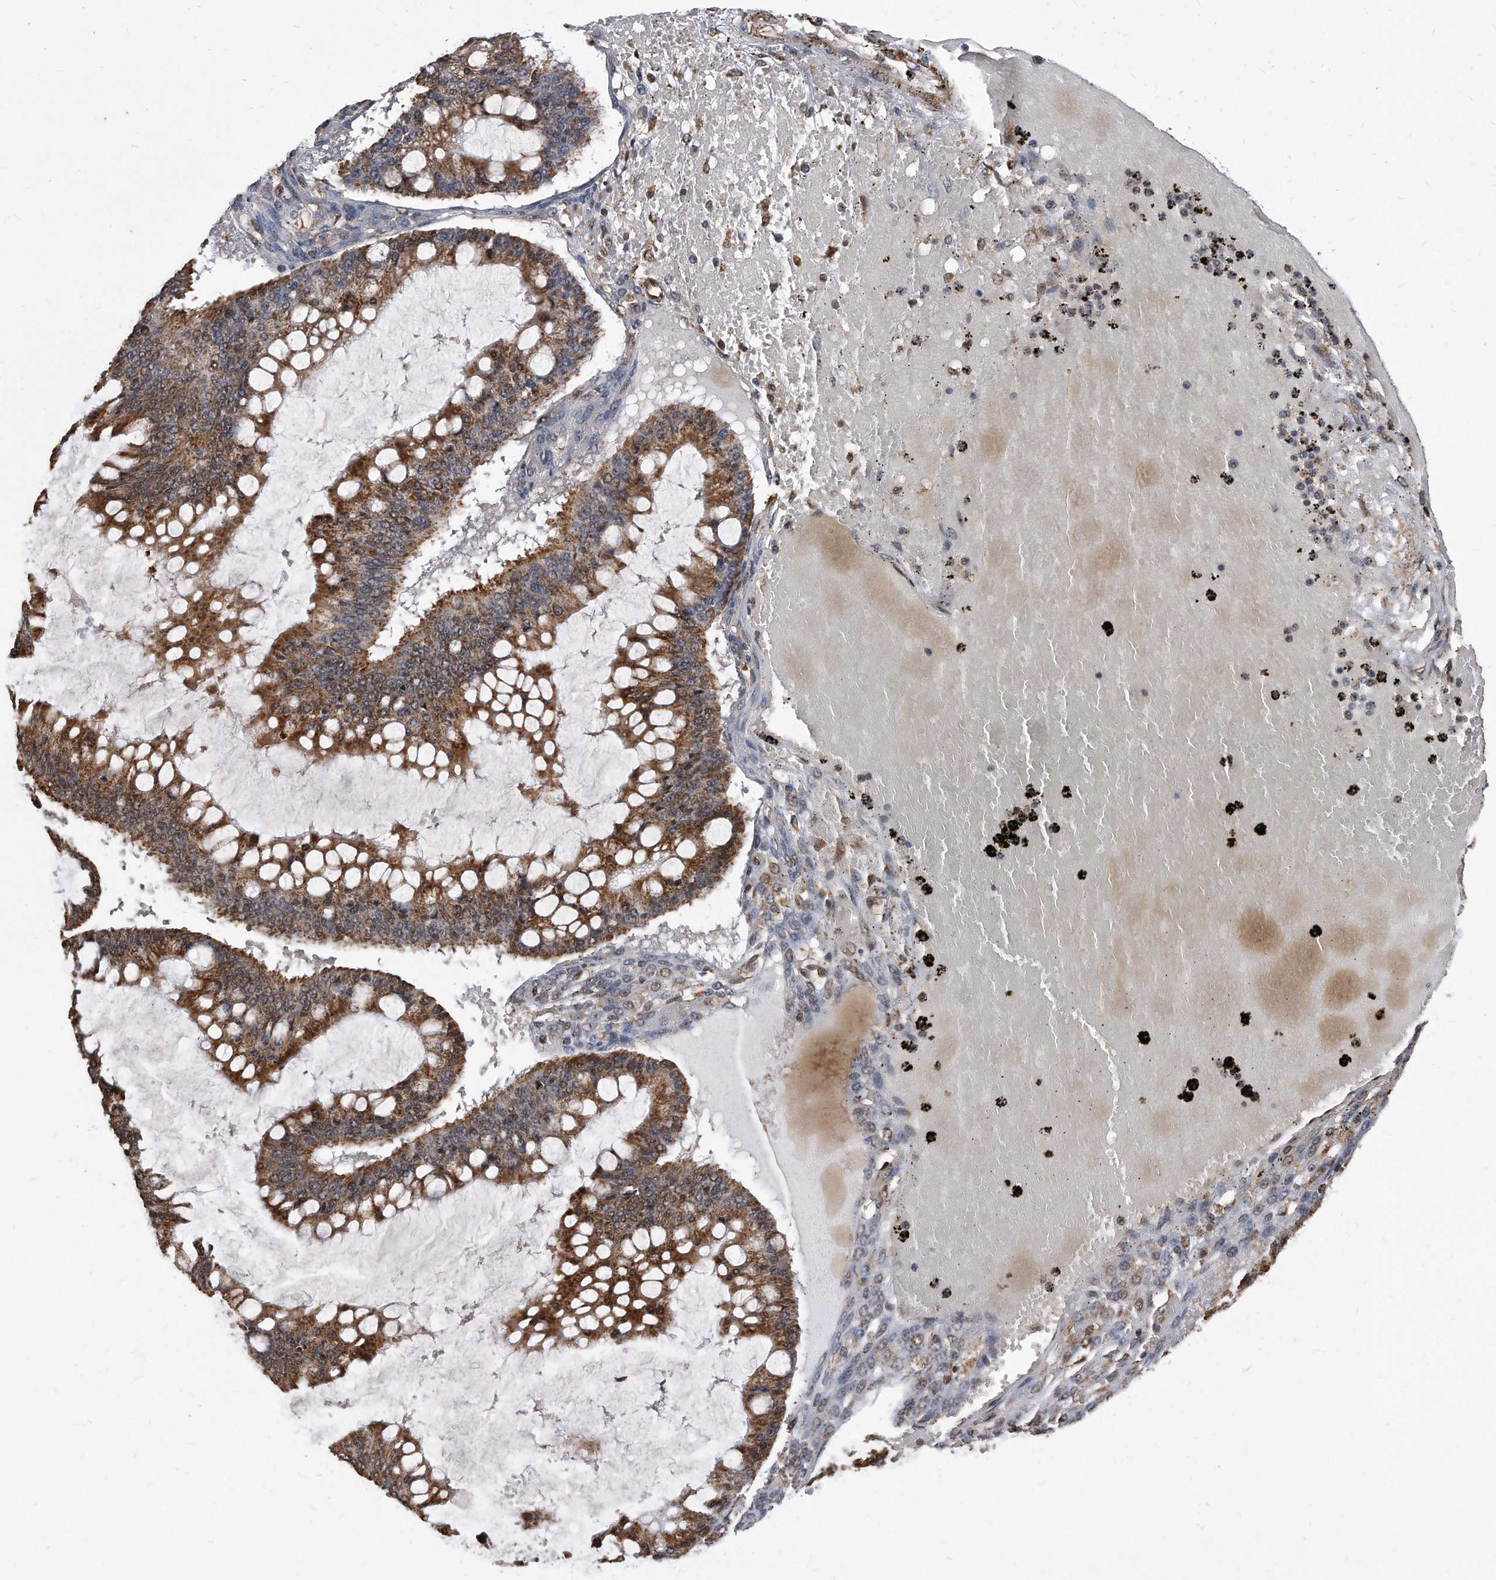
{"staining": {"intensity": "moderate", "quantity": ">75%", "location": "cytoplasmic/membranous,nuclear"}, "tissue": "ovarian cancer", "cell_type": "Tumor cells", "image_type": "cancer", "snomed": [{"axis": "morphology", "description": "Cystadenocarcinoma, mucinous, NOS"}, {"axis": "topography", "description": "Ovary"}], "caption": "Immunohistochemical staining of human ovarian mucinous cystadenocarcinoma exhibits medium levels of moderate cytoplasmic/membranous and nuclear positivity in approximately >75% of tumor cells.", "gene": "DUSP22", "patient": {"sex": "female", "age": 73}}